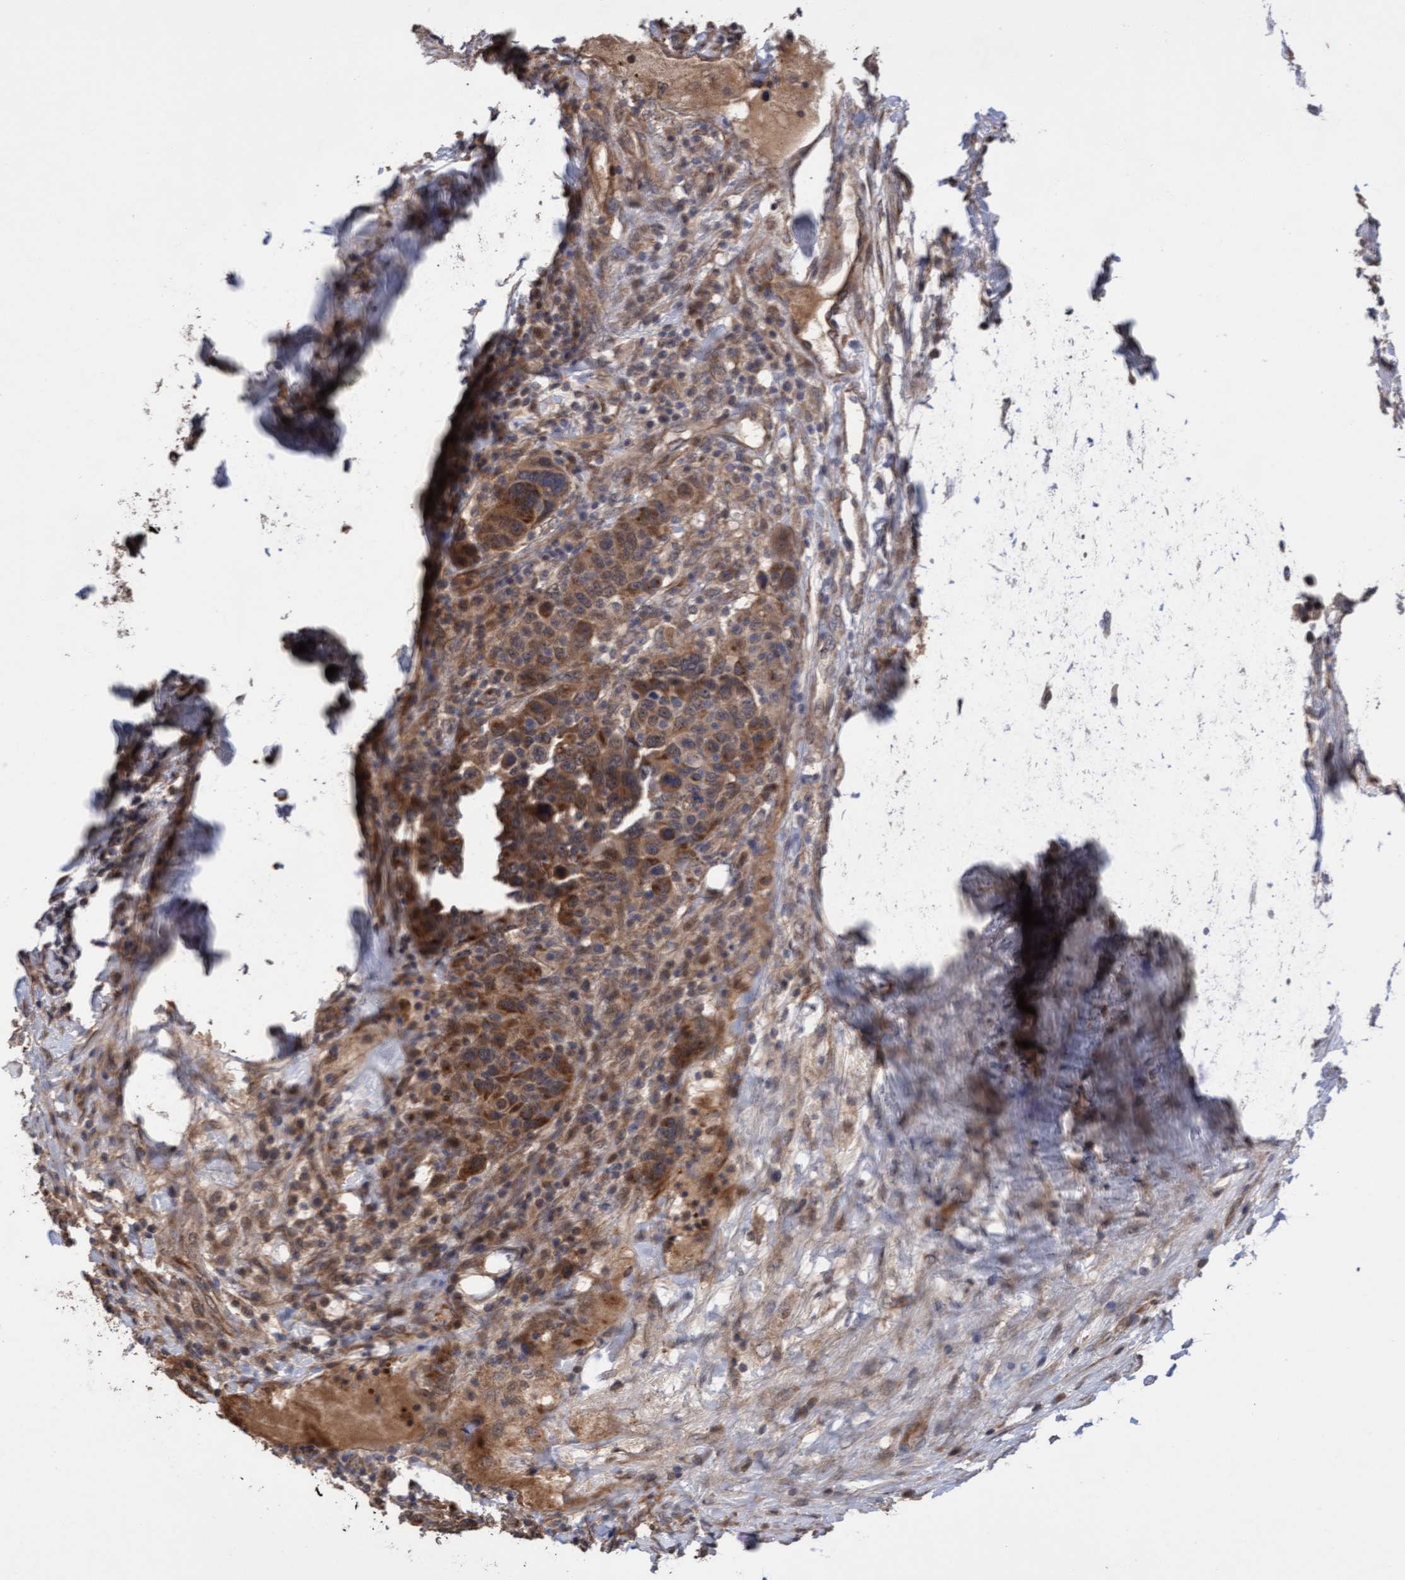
{"staining": {"intensity": "moderate", "quantity": ">75%", "location": "cytoplasmic/membranous"}, "tissue": "breast cancer", "cell_type": "Tumor cells", "image_type": "cancer", "snomed": [{"axis": "morphology", "description": "Duct carcinoma"}, {"axis": "topography", "description": "Breast"}], "caption": "A brown stain labels moderate cytoplasmic/membranous expression of a protein in human infiltrating ductal carcinoma (breast) tumor cells. The staining is performed using DAB brown chromogen to label protein expression. The nuclei are counter-stained blue using hematoxylin.", "gene": "ITFG1", "patient": {"sex": "female", "age": 37}}